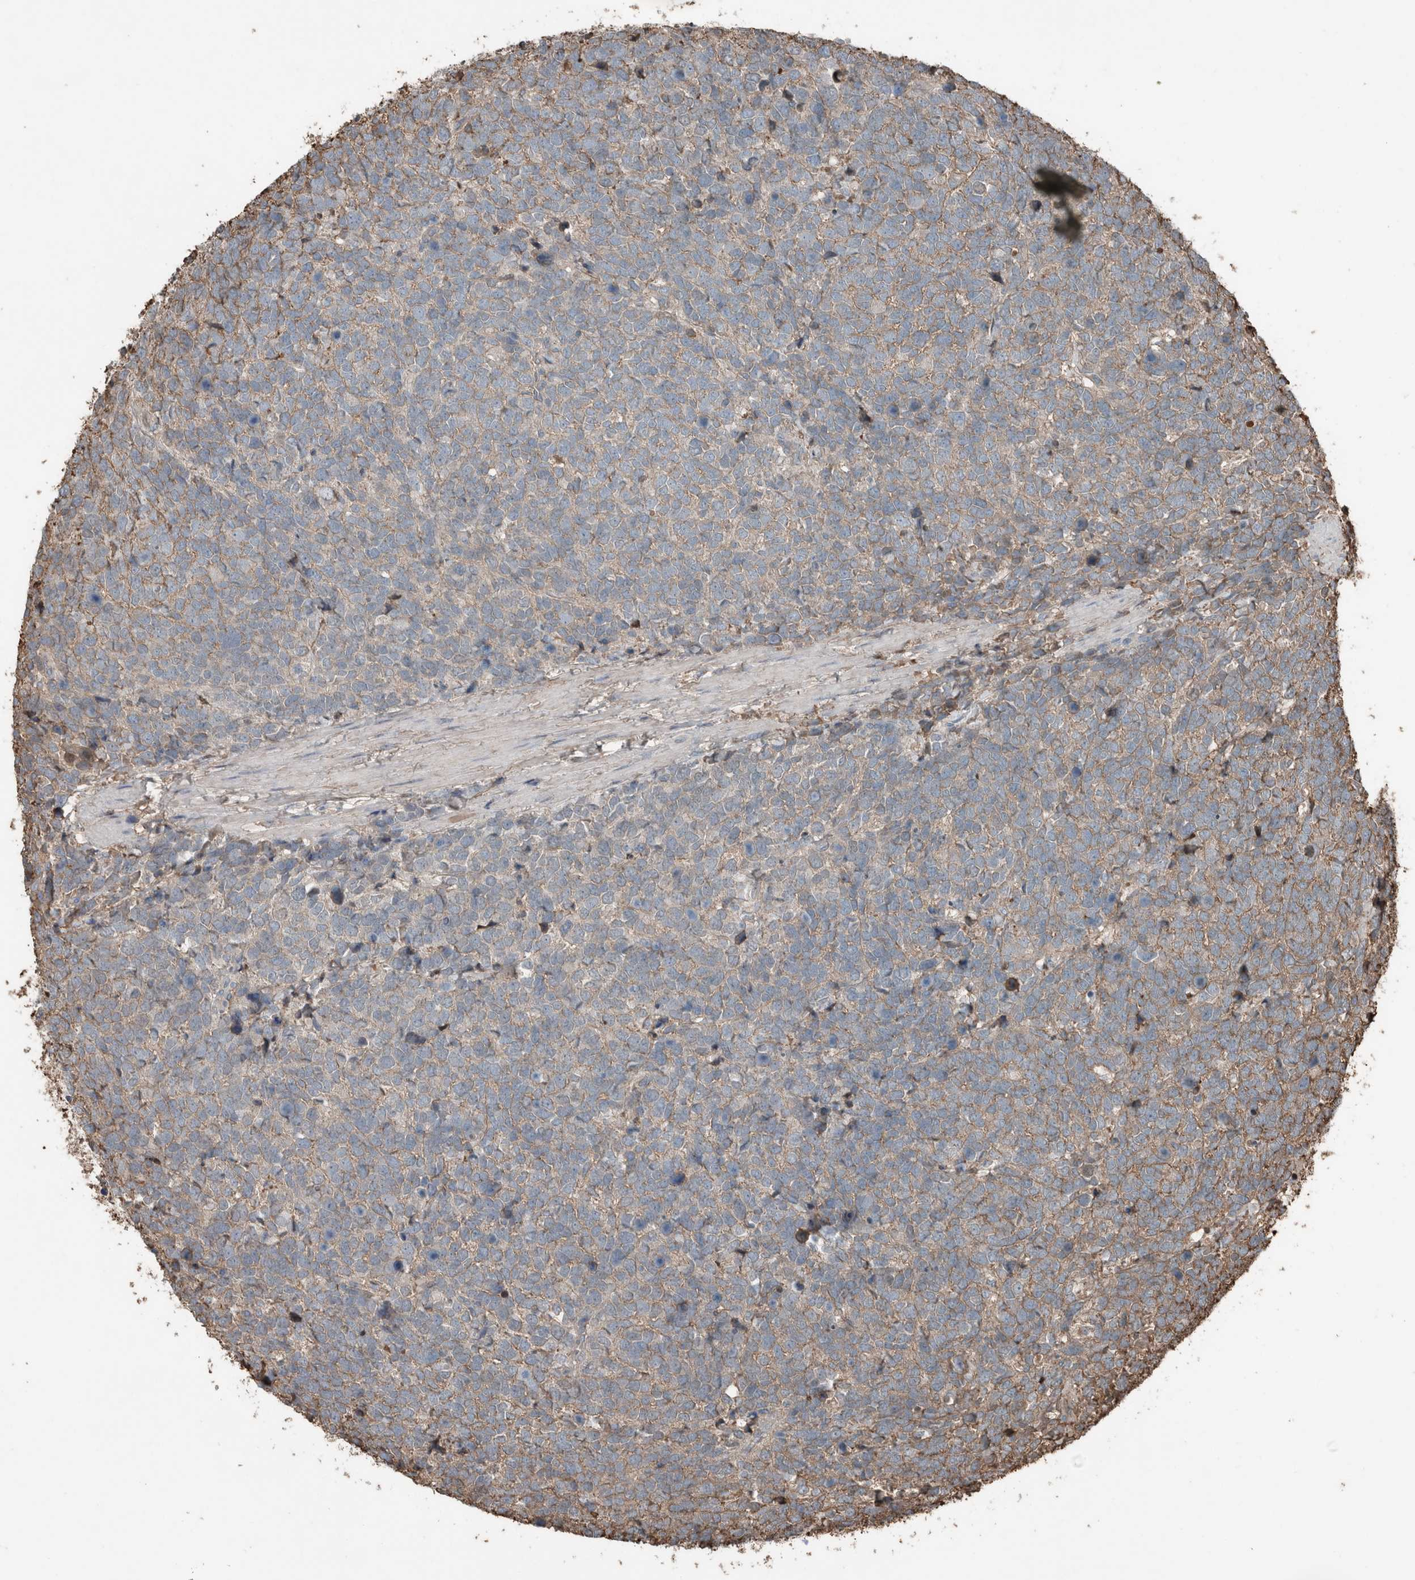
{"staining": {"intensity": "weak", "quantity": "25%-75%", "location": "cytoplasmic/membranous"}, "tissue": "urothelial cancer", "cell_type": "Tumor cells", "image_type": "cancer", "snomed": [{"axis": "morphology", "description": "Urothelial carcinoma, High grade"}, {"axis": "topography", "description": "Urinary bladder"}], "caption": "IHC image of neoplastic tissue: high-grade urothelial carcinoma stained using immunohistochemistry reveals low levels of weak protein expression localized specifically in the cytoplasmic/membranous of tumor cells, appearing as a cytoplasmic/membranous brown color.", "gene": "USP34", "patient": {"sex": "female", "age": 82}}